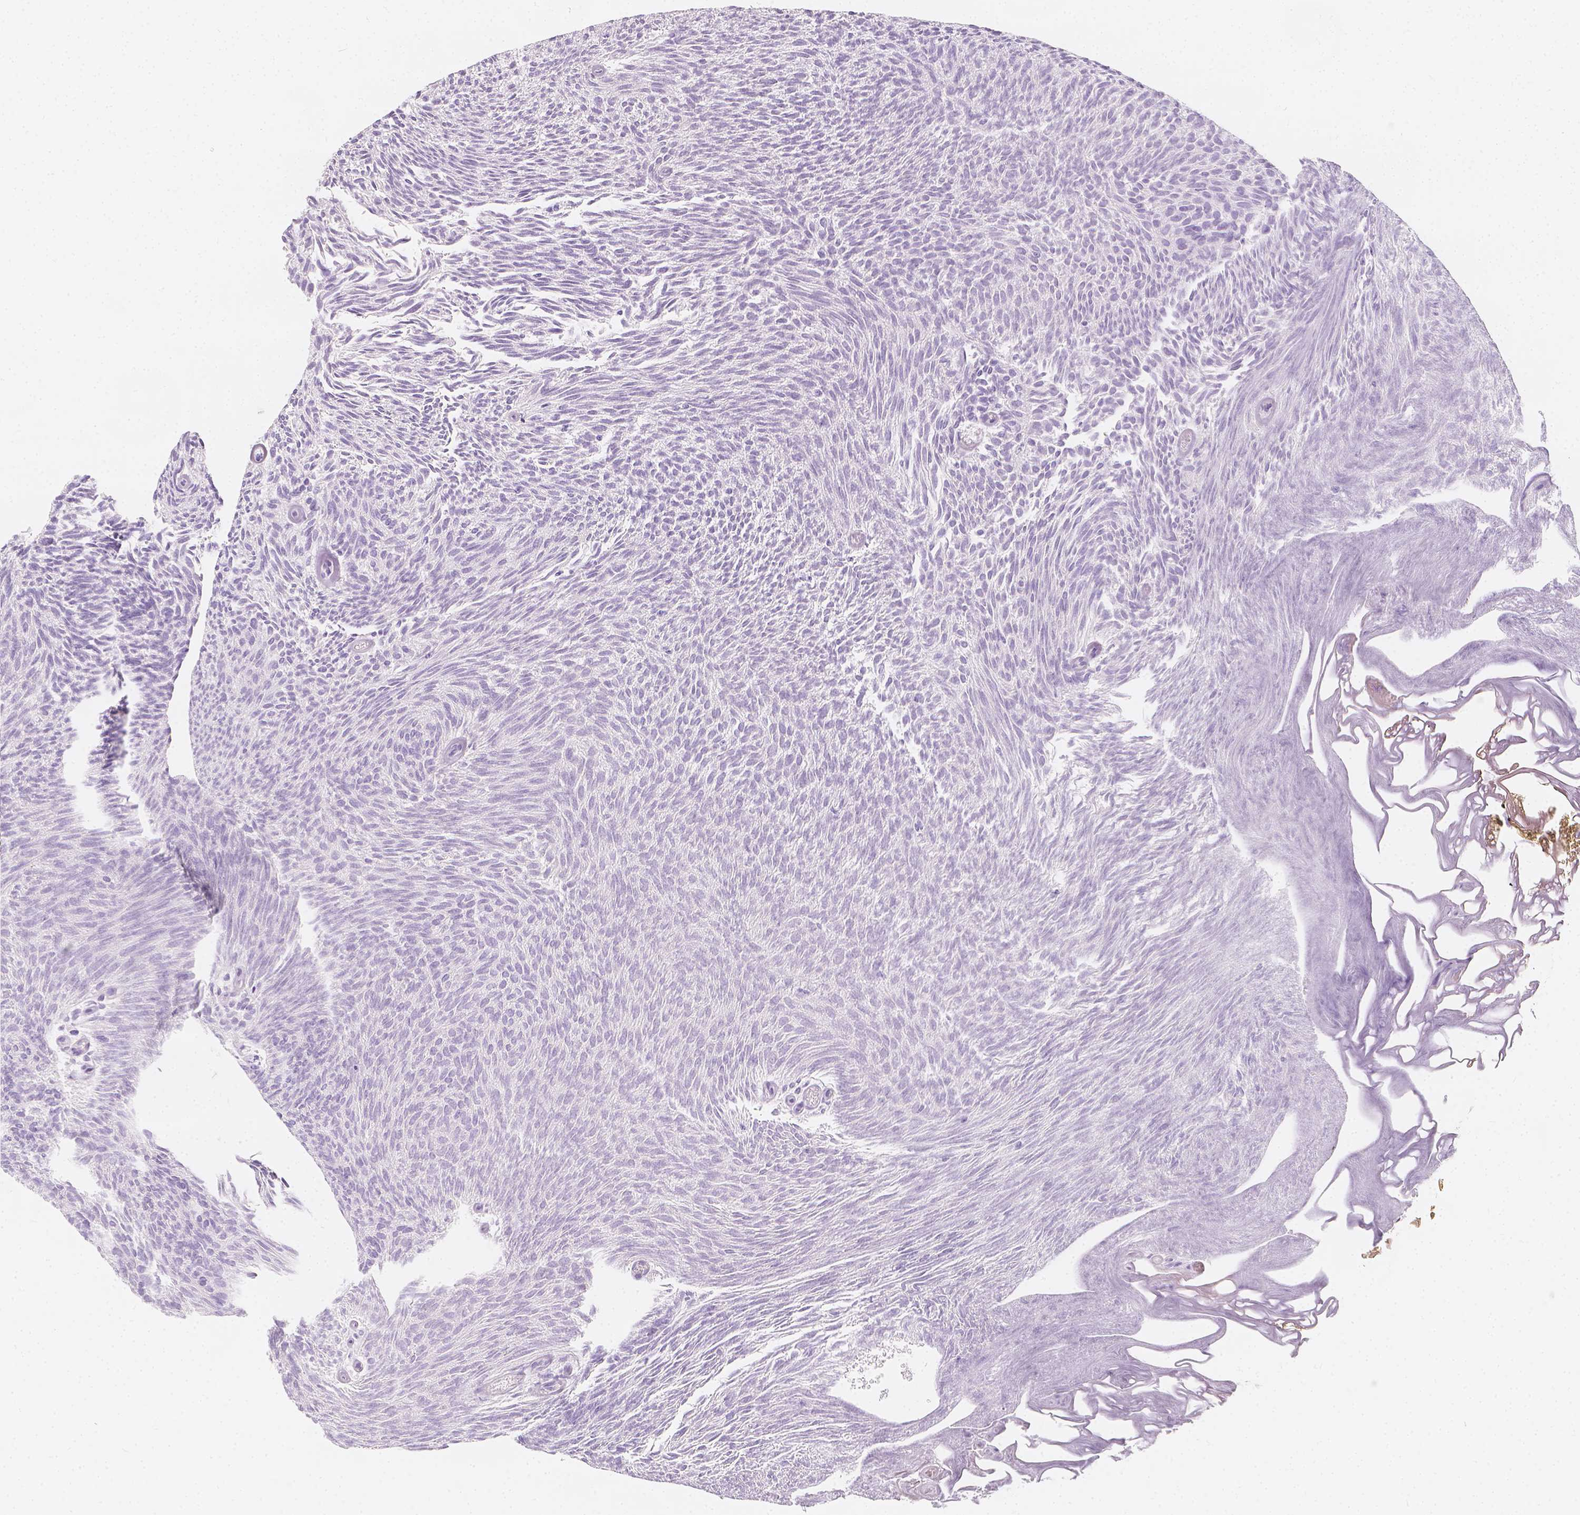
{"staining": {"intensity": "negative", "quantity": "none", "location": "none"}, "tissue": "urothelial cancer", "cell_type": "Tumor cells", "image_type": "cancer", "snomed": [{"axis": "morphology", "description": "Urothelial carcinoma, Low grade"}, {"axis": "topography", "description": "Urinary bladder"}], "caption": "Urothelial cancer stained for a protein using IHC displays no expression tumor cells.", "gene": "RBFOX1", "patient": {"sex": "male", "age": 77}}